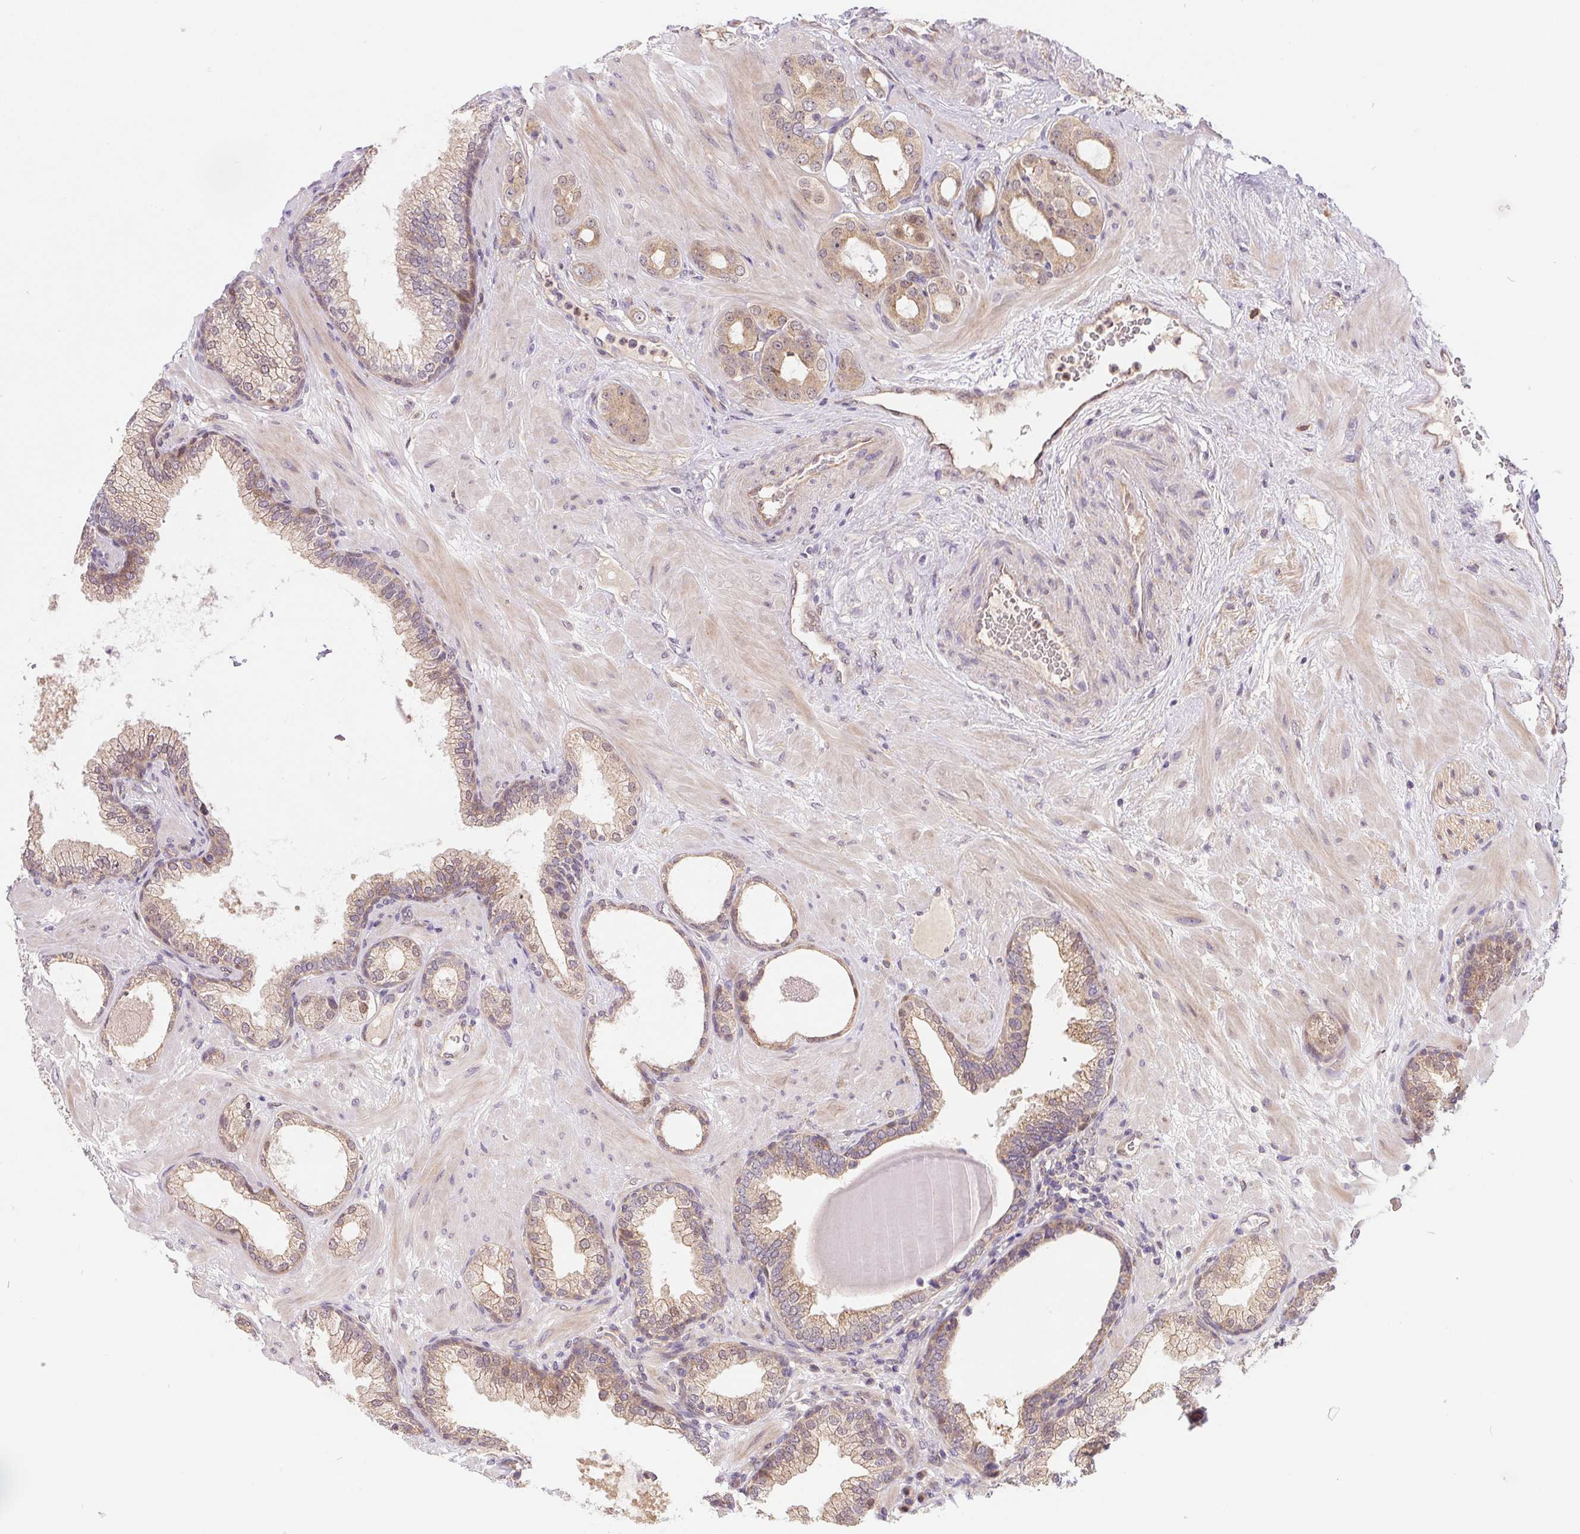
{"staining": {"intensity": "weak", "quantity": ">75%", "location": "cytoplasmic/membranous,nuclear"}, "tissue": "prostate cancer", "cell_type": "Tumor cells", "image_type": "cancer", "snomed": [{"axis": "morphology", "description": "Adenocarcinoma, Low grade"}, {"axis": "topography", "description": "Prostate"}], "caption": "Immunohistochemistry (IHC) (DAB) staining of prostate cancer reveals weak cytoplasmic/membranous and nuclear protein positivity in about >75% of tumor cells.", "gene": "NUDT16", "patient": {"sex": "male", "age": 57}}